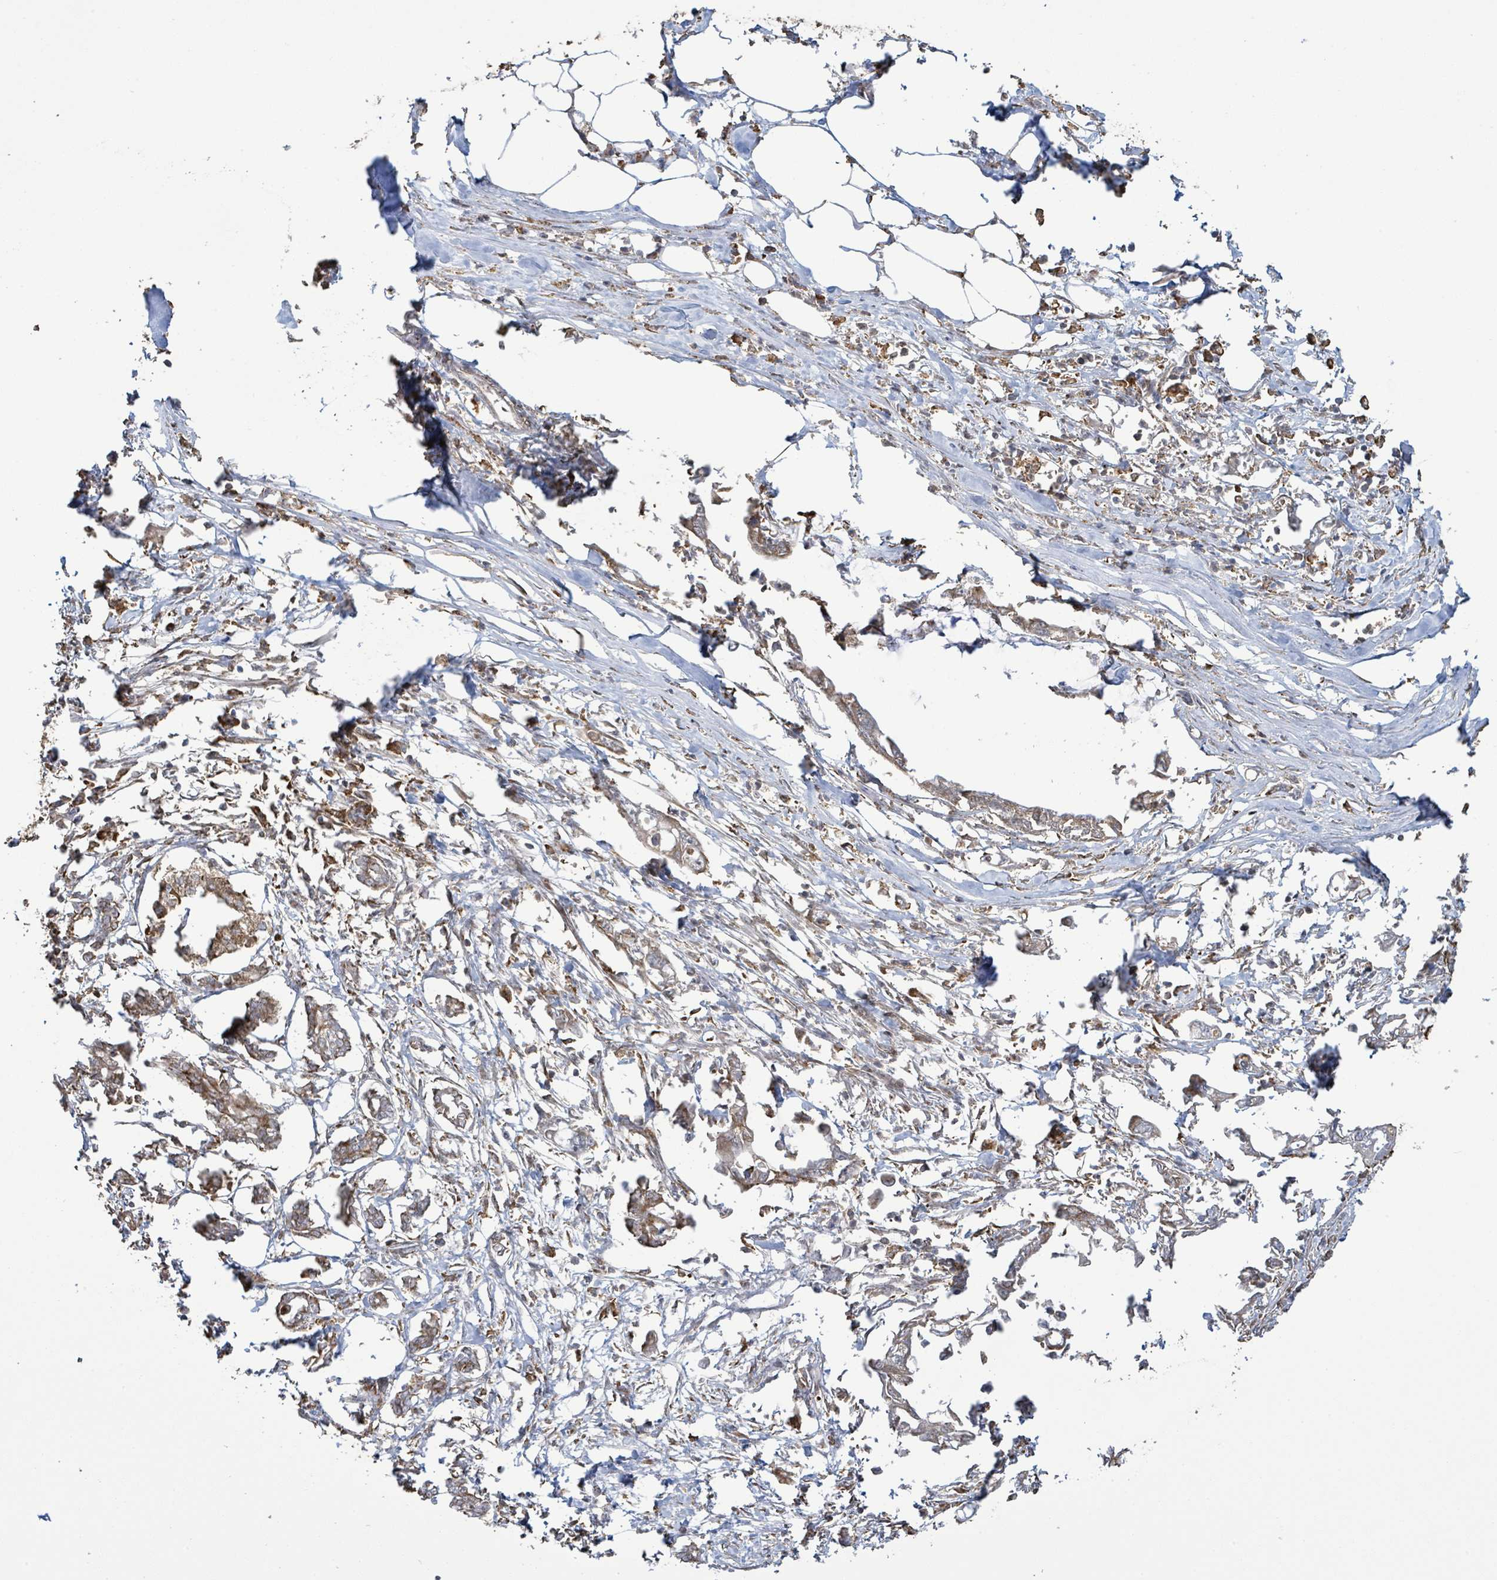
{"staining": {"intensity": "moderate", "quantity": ">75%", "location": "cytoplasmic/membranous"}, "tissue": "pancreatic cancer", "cell_type": "Tumor cells", "image_type": "cancer", "snomed": [{"axis": "morphology", "description": "Adenocarcinoma, NOS"}, {"axis": "topography", "description": "Pancreas"}], "caption": "This image shows IHC staining of adenocarcinoma (pancreatic), with medium moderate cytoplasmic/membranous staining in about >75% of tumor cells.", "gene": "ARPIN", "patient": {"sex": "male", "age": 61}}